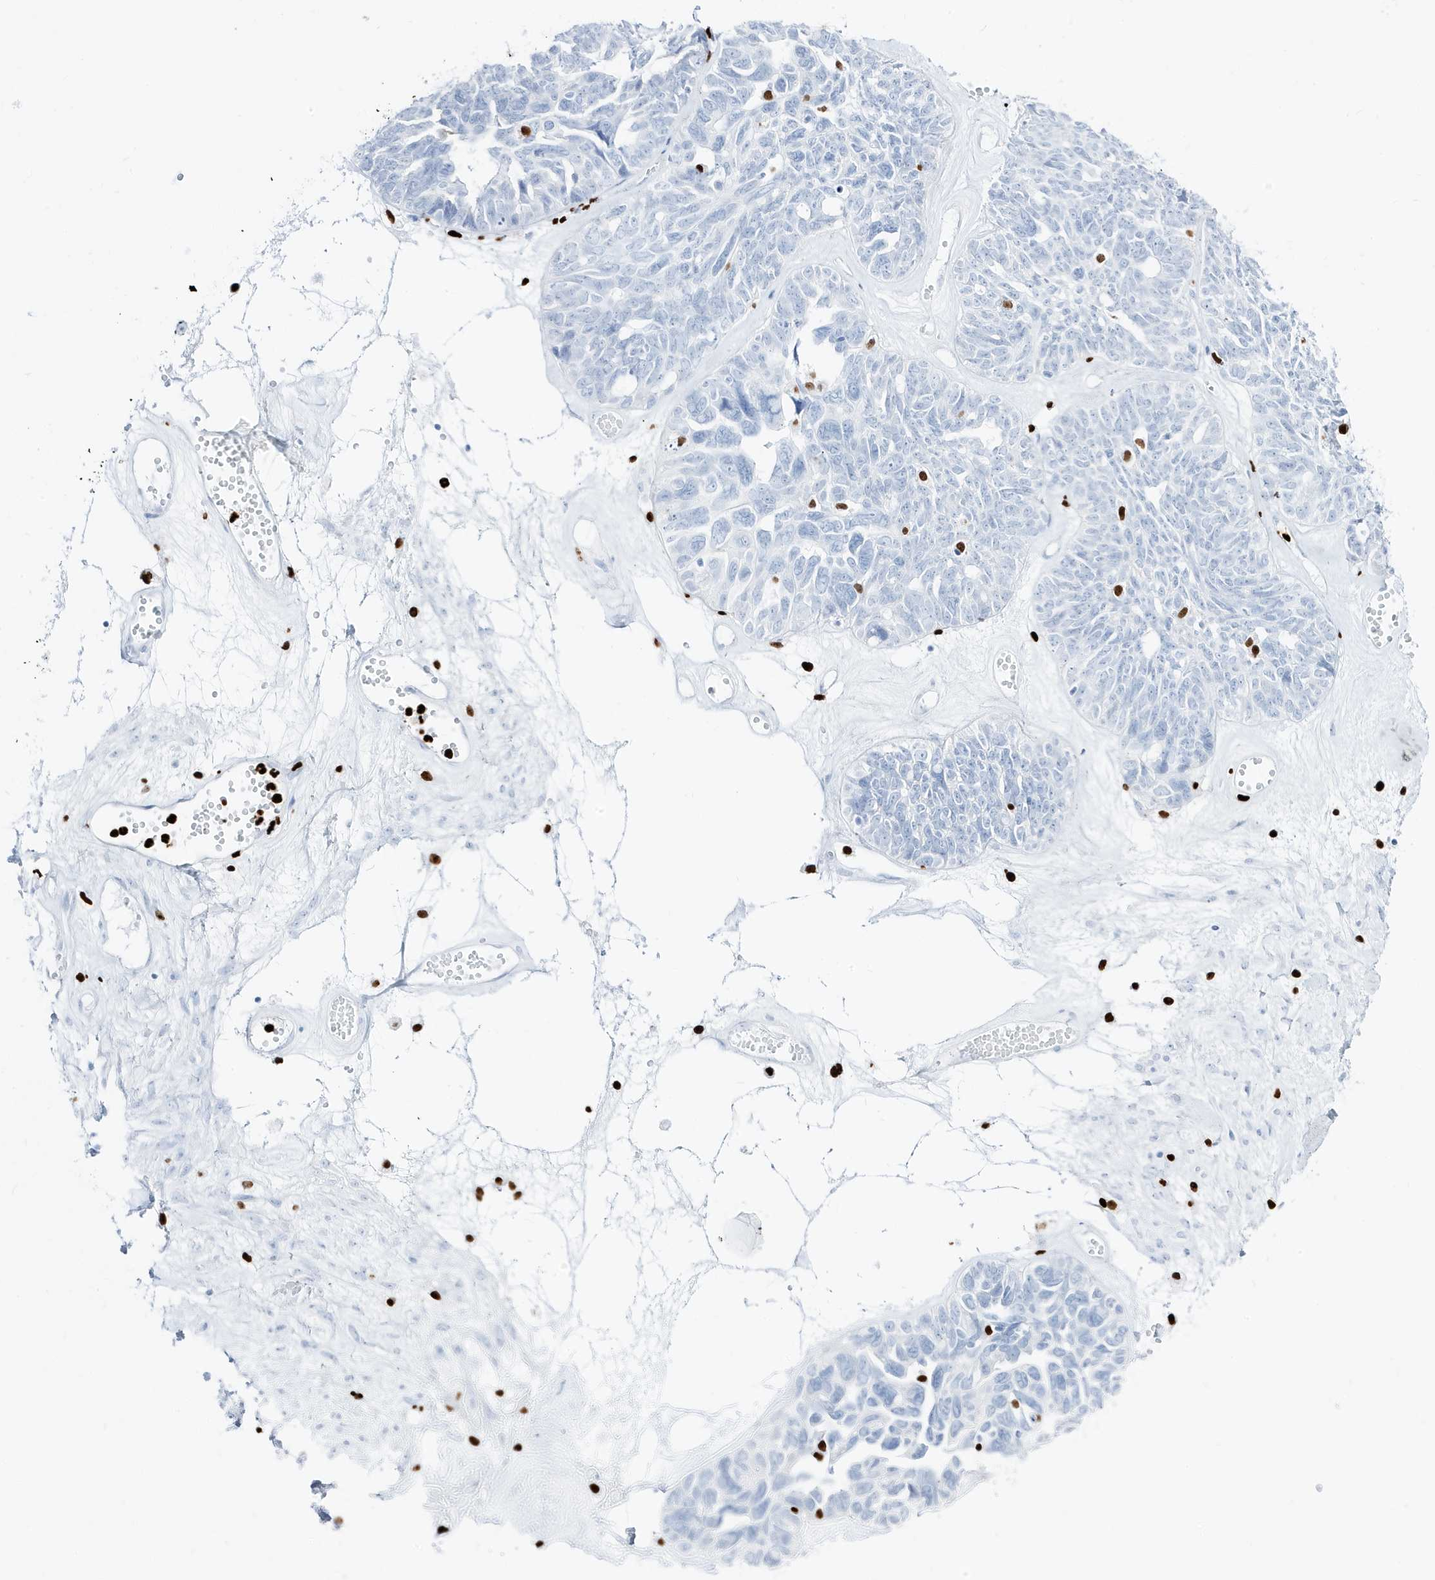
{"staining": {"intensity": "negative", "quantity": "none", "location": "none"}, "tissue": "ovarian cancer", "cell_type": "Tumor cells", "image_type": "cancer", "snomed": [{"axis": "morphology", "description": "Cystadenocarcinoma, serous, NOS"}, {"axis": "topography", "description": "Ovary"}], "caption": "Photomicrograph shows no significant protein positivity in tumor cells of ovarian serous cystadenocarcinoma. (DAB (3,3'-diaminobenzidine) IHC with hematoxylin counter stain).", "gene": "MNDA", "patient": {"sex": "female", "age": 79}}